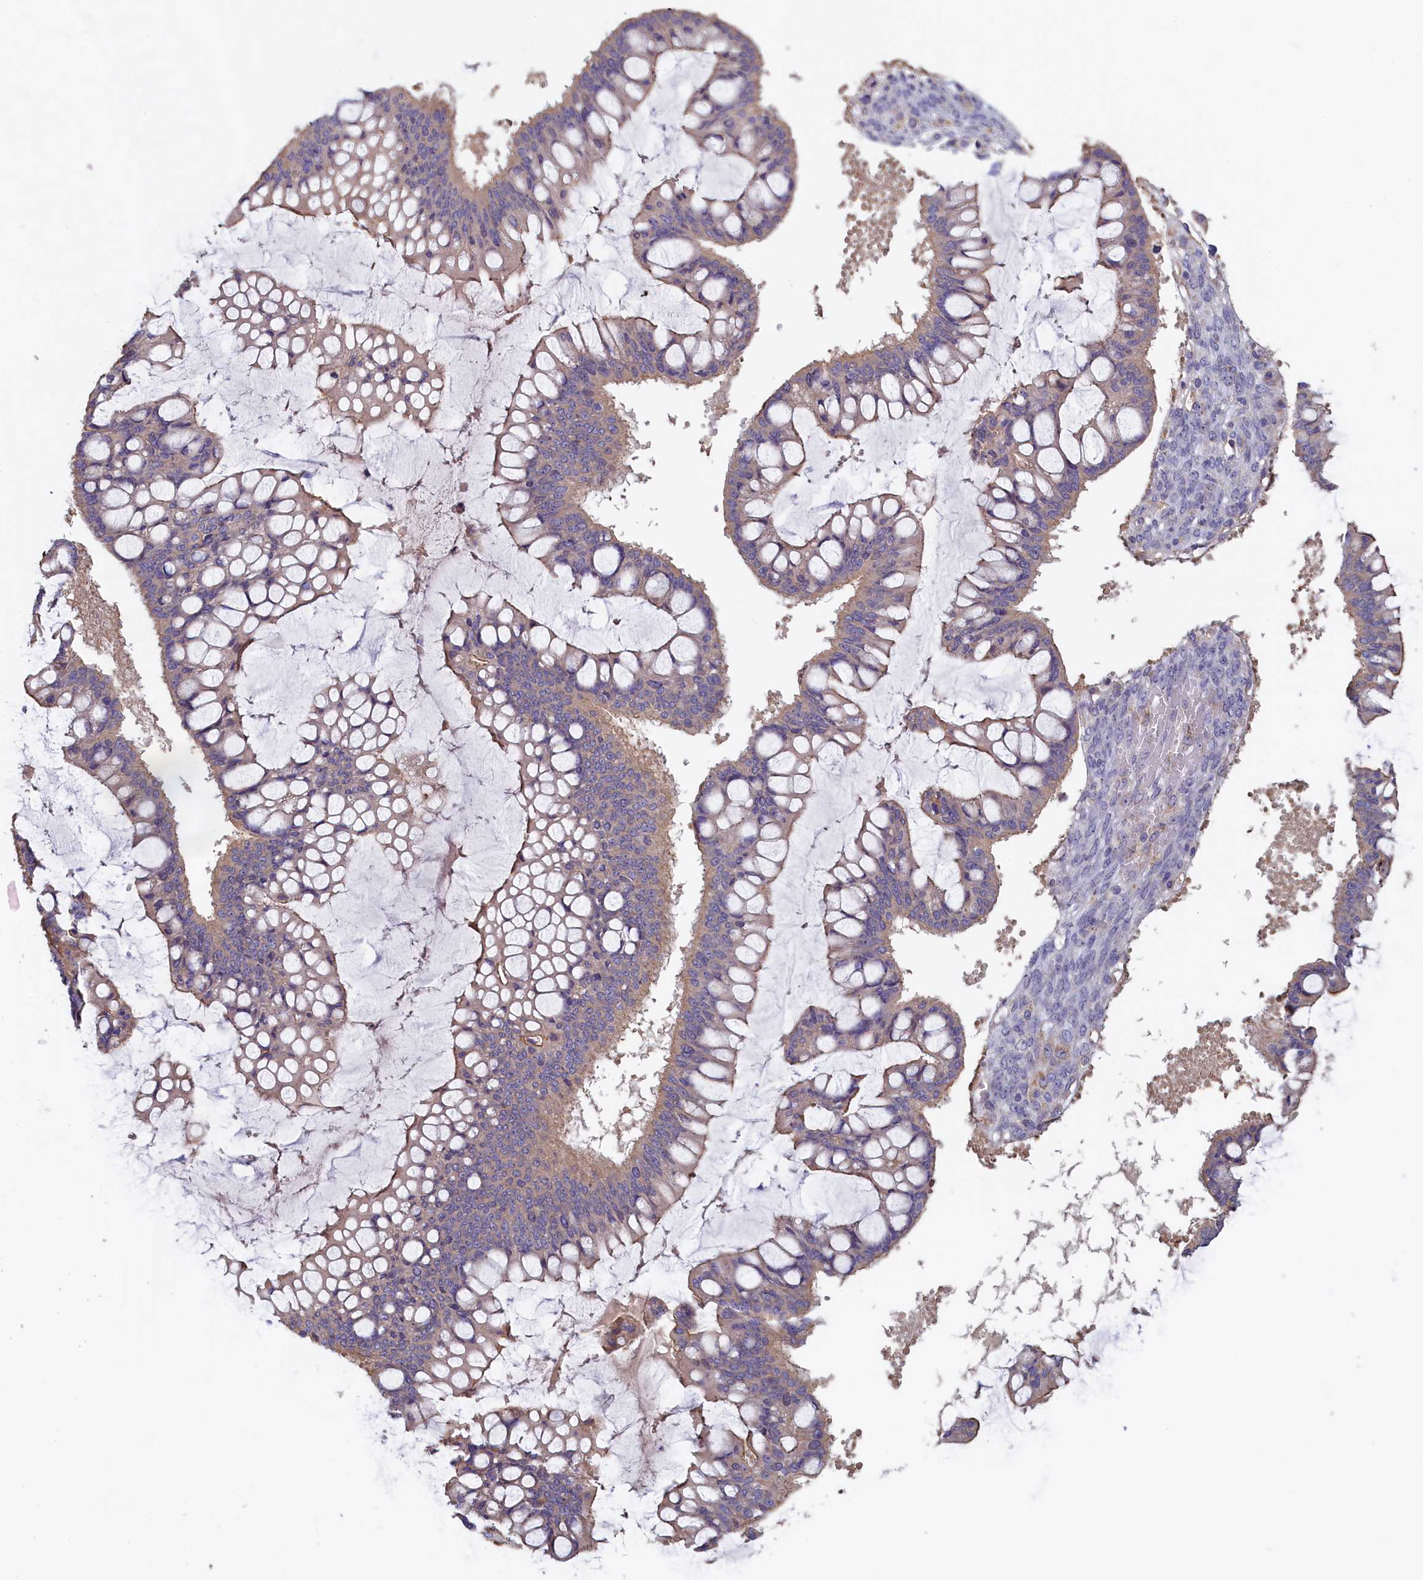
{"staining": {"intensity": "moderate", "quantity": "25%-75%", "location": "cytoplasmic/membranous"}, "tissue": "ovarian cancer", "cell_type": "Tumor cells", "image_type": "cancer", "snomed": [{"axis": "morphology", "description": "Cystadenocarcinoma, mucinous, NOS"}, {"axis": "topography", "description": "Ovary"}], "caption": "Human mucinous cystadenocarcinoma (ovarian) stained for a protein (brown) reveals moderate cytoplasmic/membranous positive positivity in about 25%-75% of tumor cells.", "gene": "ANKRD2", "patient": {"sex": "female", "age": 73}}